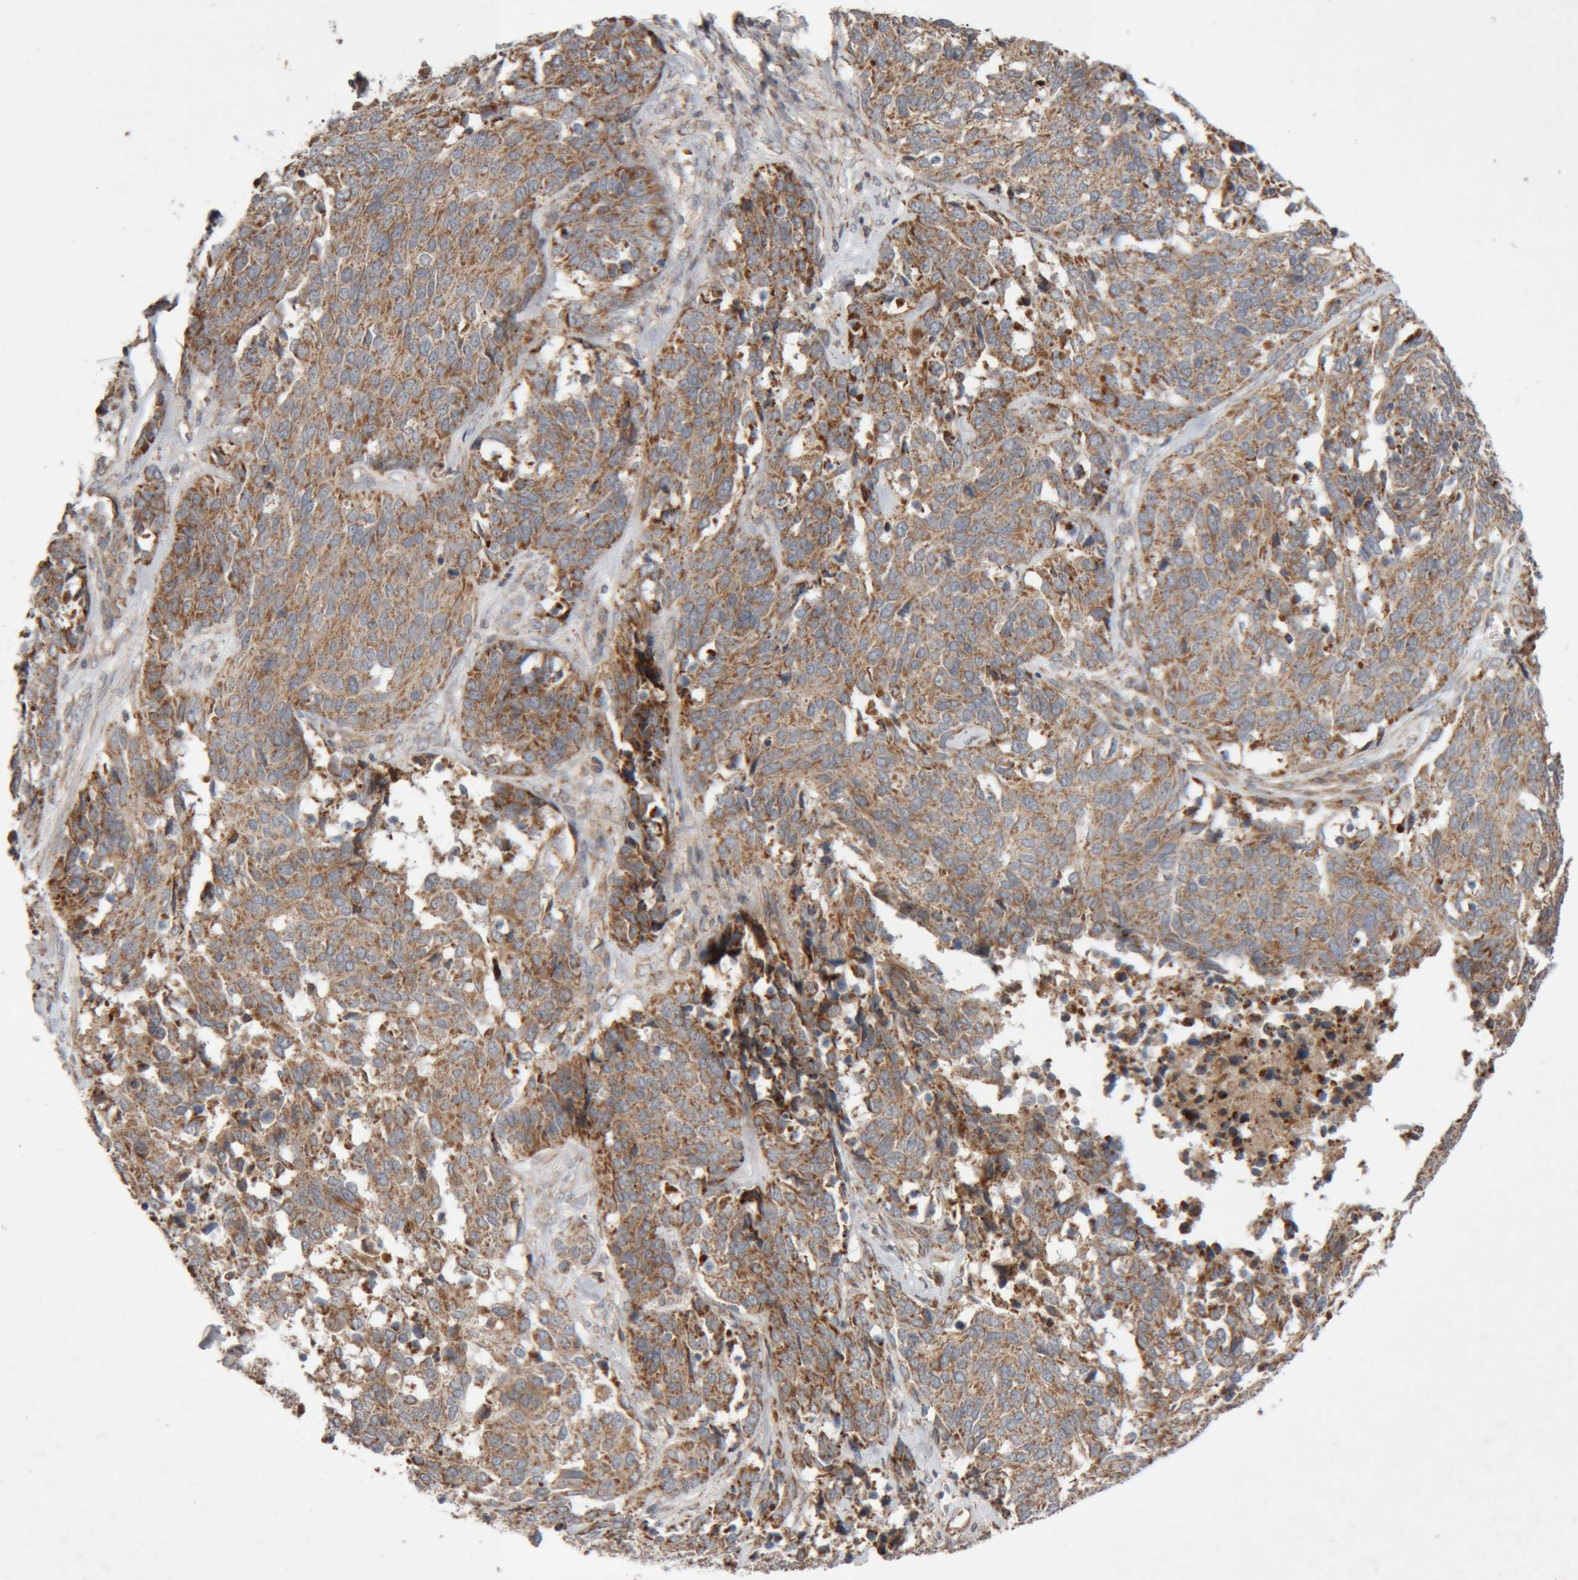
{"staining": {"intensity": "moderate", "quantity": ">75%", "location": "cytoplasmic/membranous"}, "tissue": "ovarian cancer", "cell_type": "Tumor cells", "image_type": "cancer", "snomed": [{"axis": "morphology", "description": "Cystadenocarcinoma, serous, NOS"}, {"axis": "topography", "description": "Ovary"}], "caption": "DAB (3,3'-diaminobenzidine) immunohistochemical staining of ovarian cancer demonstrates moderate cytoplasmic/membranous protein positivity in about >75% of tumor cells.", "gene": "KIF21B", "patient": {"sex": "female", "age": 44}}